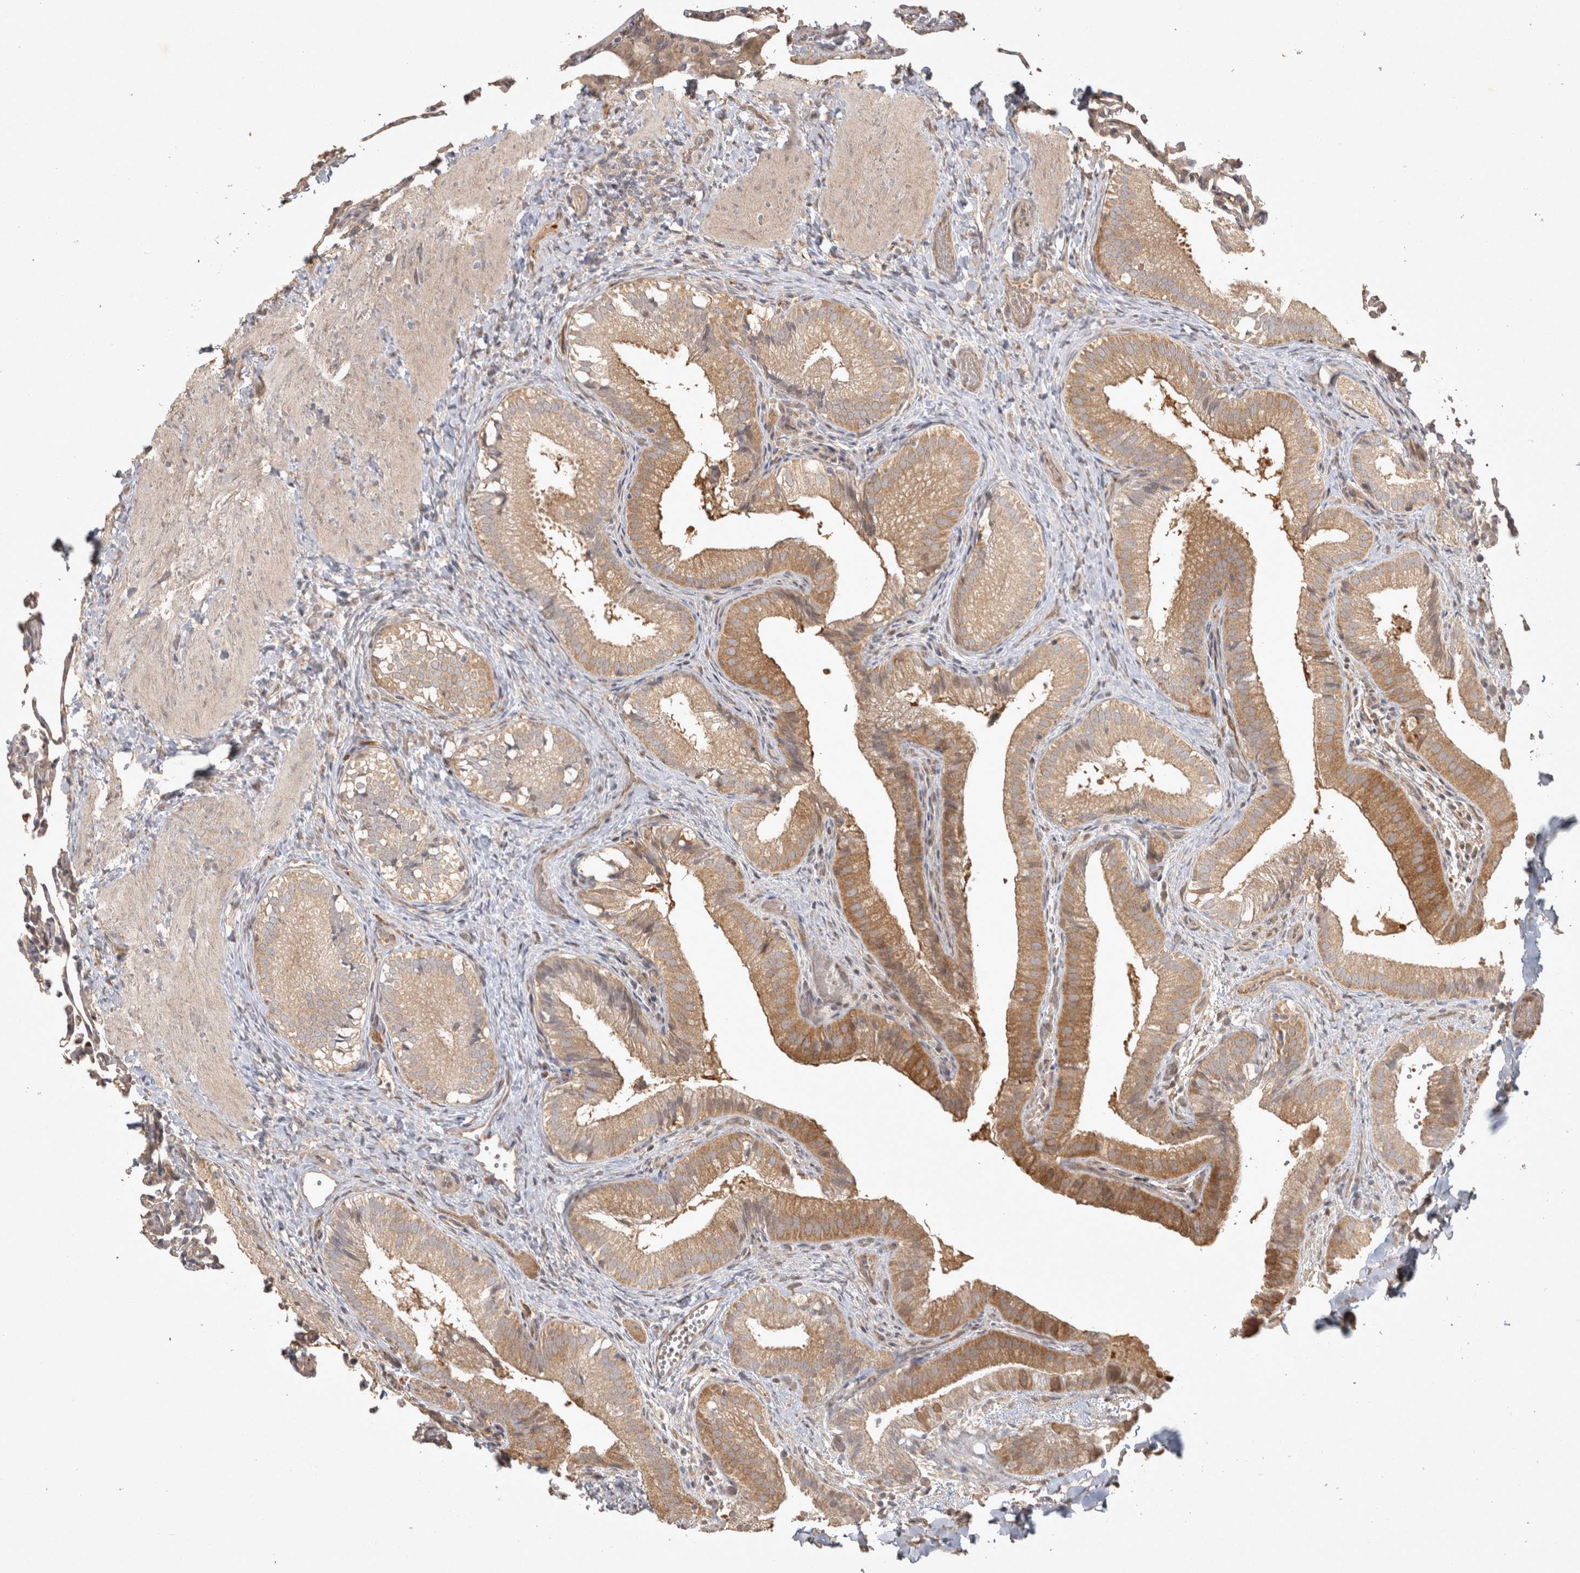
{"staining": {"intensity": "moderate", "quantity": ">75%", "location": "cytoplasmic/membranous"}, "tissue": "gallbladder", "cell_type": "Glandular cells", "image_type": "normal", "snomed": [{"axis": "morphology", "description": "Normal tissue, NOS"}, {"axis": "topography", "description": "Gallbladder"}], "caption": "This micrograph displays immunohistochemistry (IHC) staining of normal gallbladder, with medium moderate cytoplasmic/membranous staining in approximately >75% of glandular cells.", "gene": "OSTN", "patient": {"sex": "female", "age": 30}}